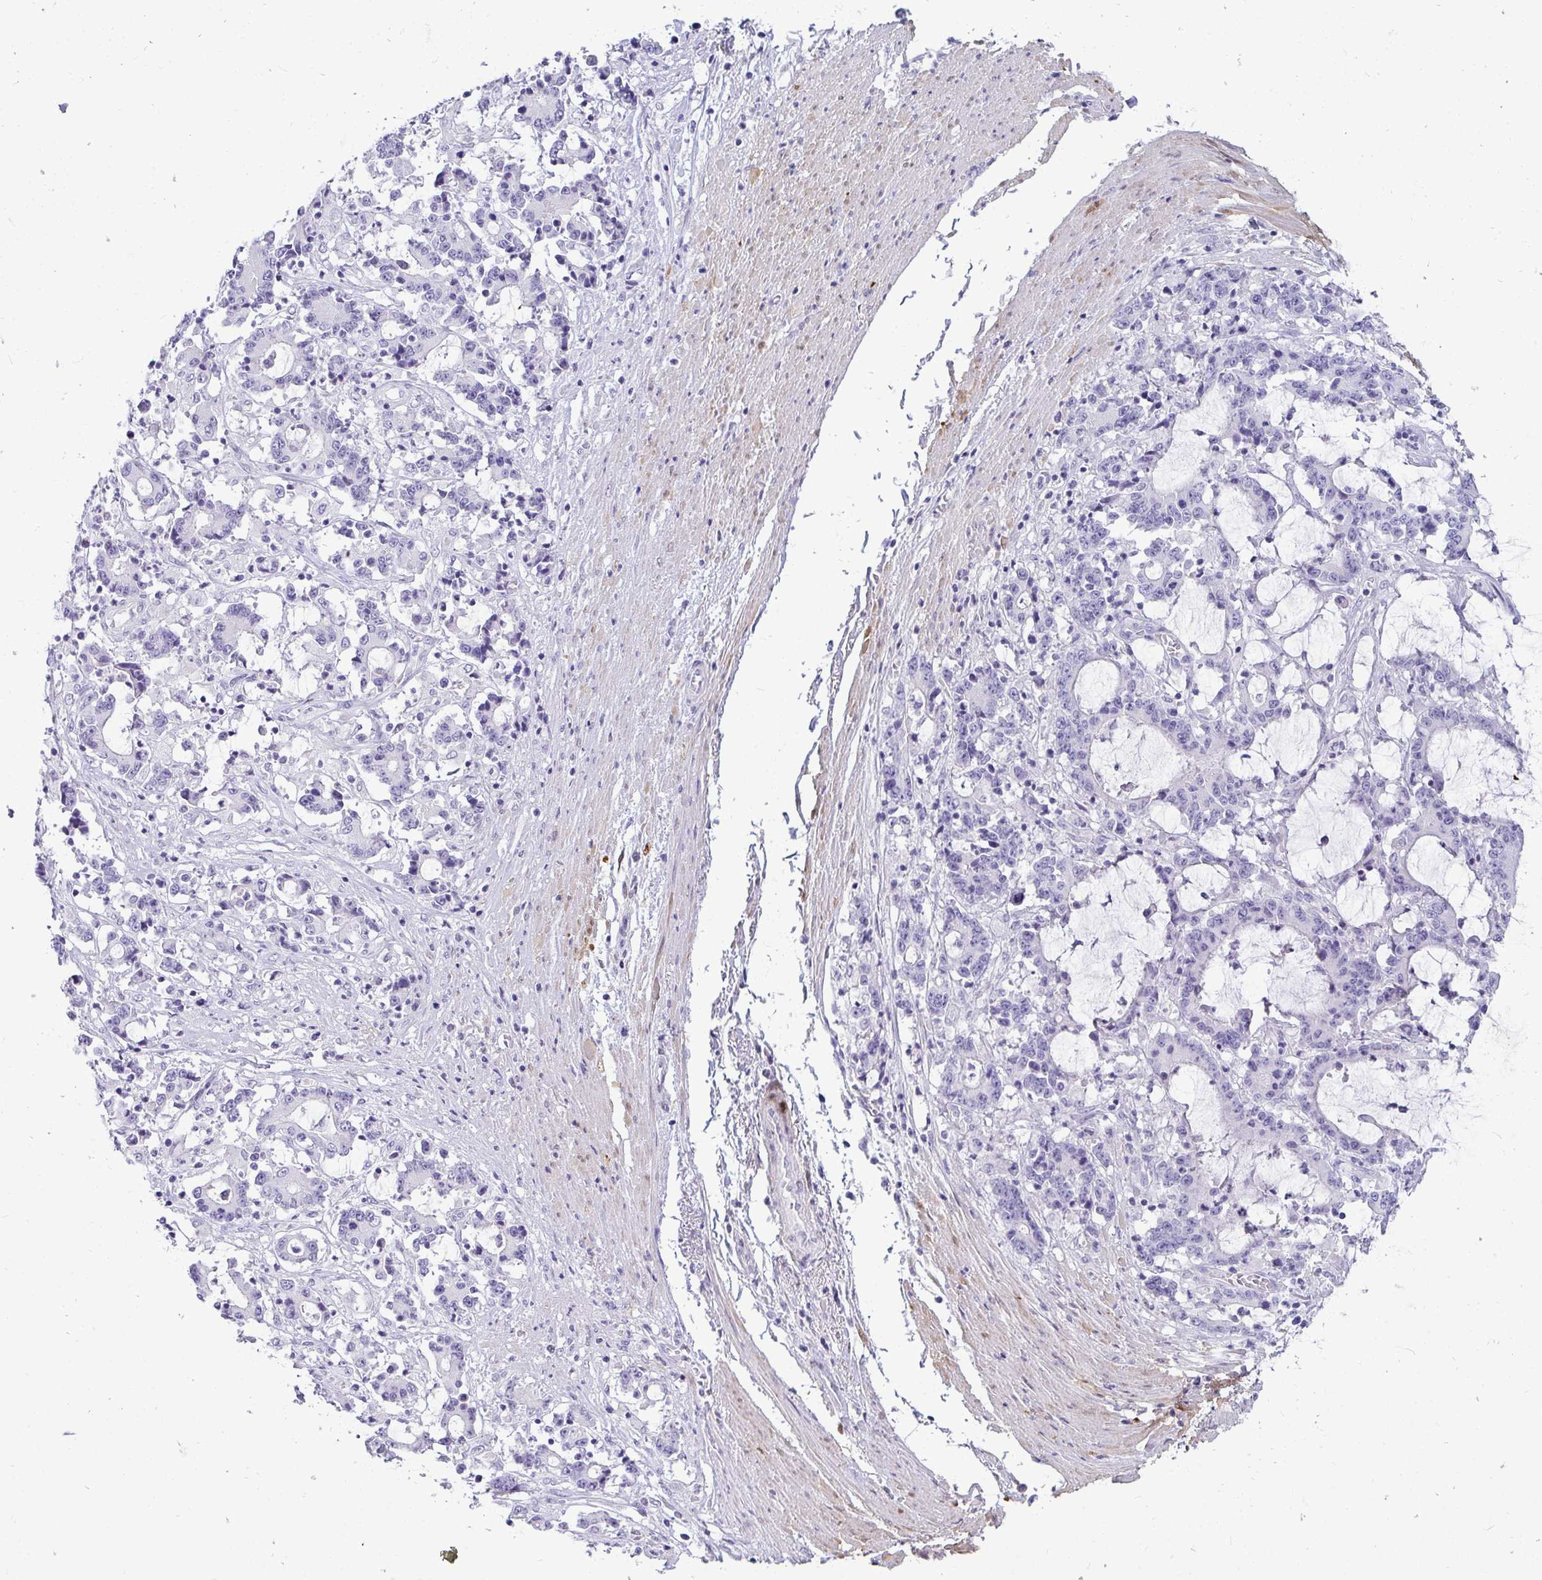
{"staining": {"intensity": "negative", "quantity": "none", "location": "none"}, "tissue": "stomach cancer", "cell_type": "Tumor cells", "image_type": "cancer", "snomed": [{"axis": "morphology", "description": "Adenocarcinoma, NOS"}, {"axis": "topography", "description": "Stomach, upper"}], "caption": "There is no significant positivity in tumor cells of stomach adenocarcinoma.", "gene": "HSPB6", "patient": {"sex": "male", "age": 68}}